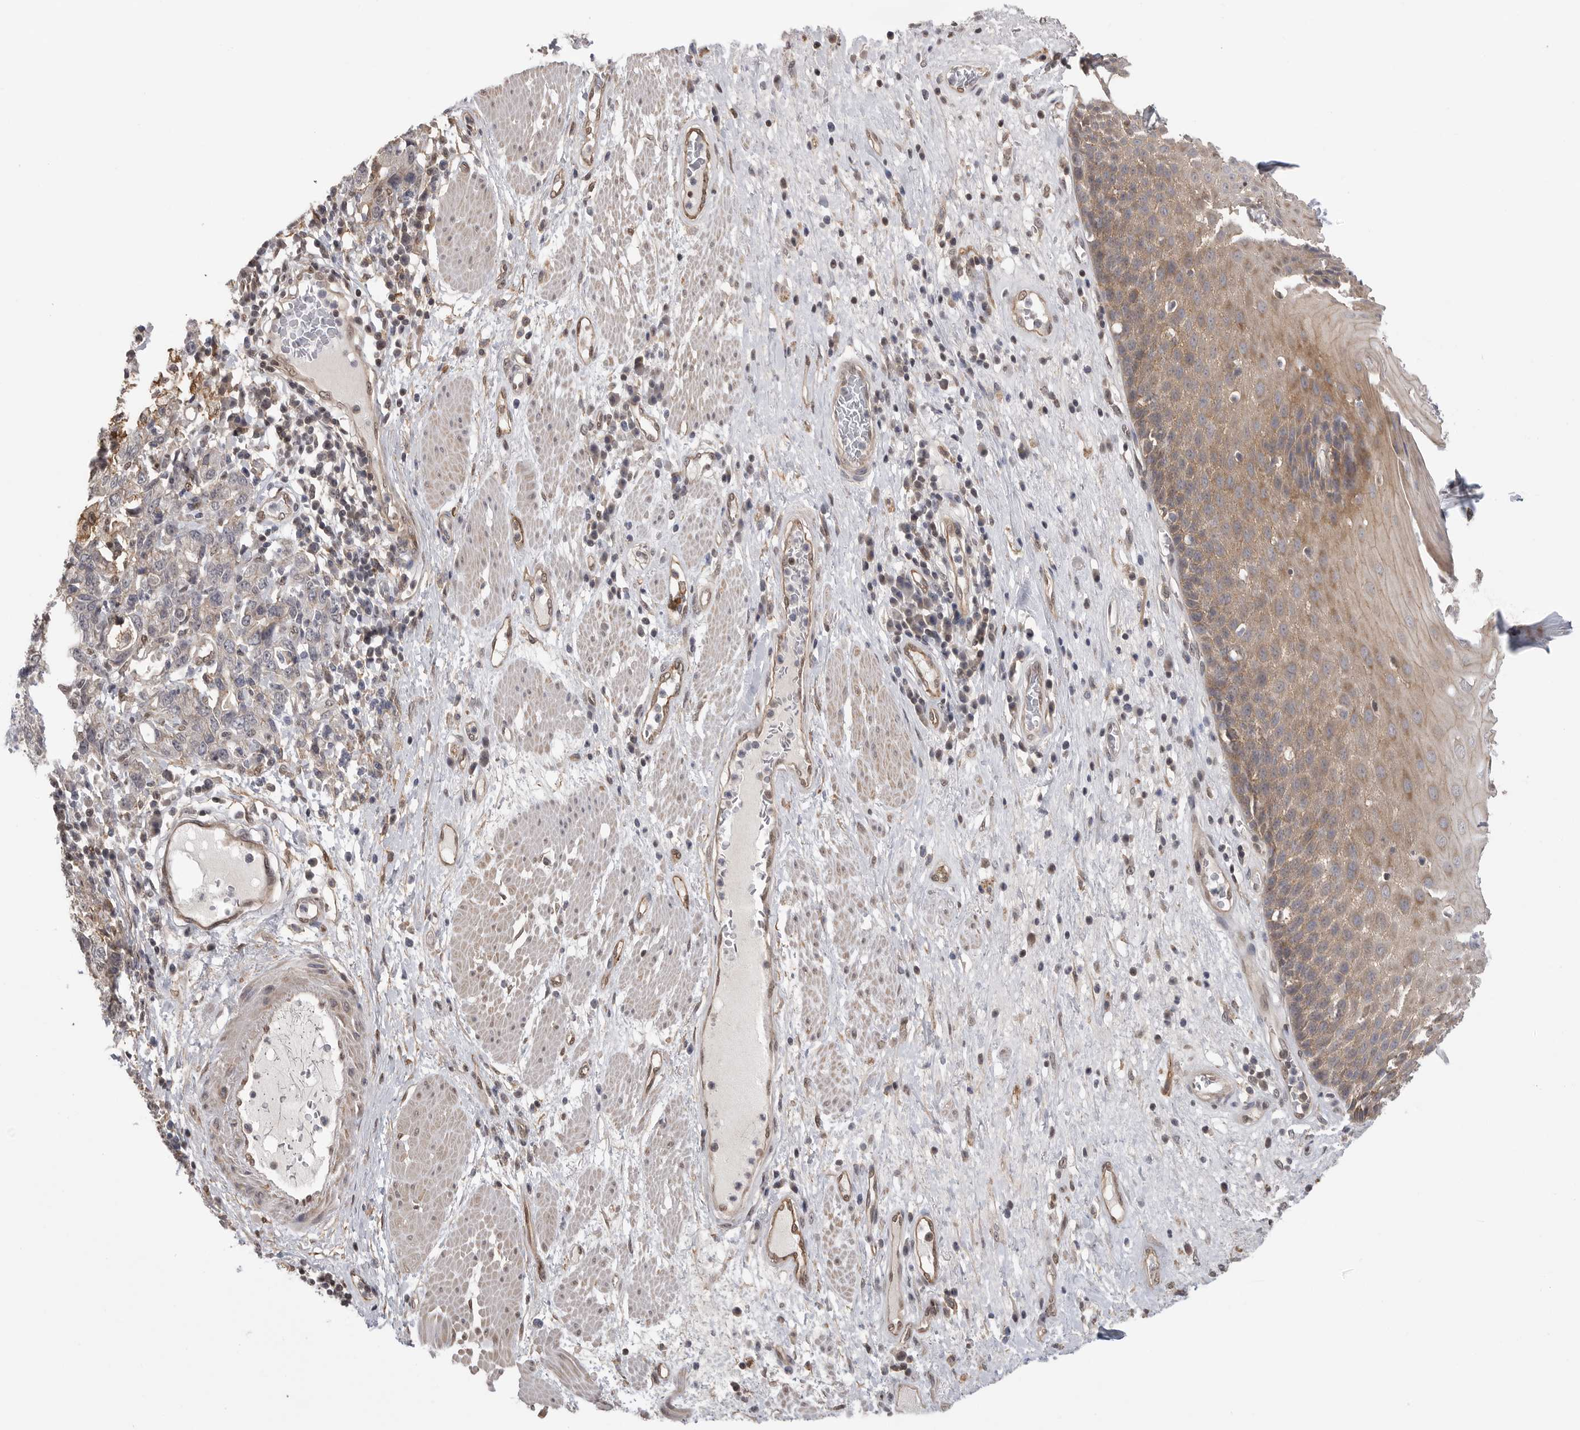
{"staining": {"intensity": "moderate", "quantity": ">75%", "location": "cytoplasmic/membranous"}, "tissue": "esophagus", "cell_type": "Squamous epithelial cells", "image_type": "normal", "snomed": [{"axis": "morphology", "description": "Normal tissue, NOS"}, {"axis": "morphology", "description": "Adenocarcinoma, NOS"}, {"axis": "topography", "description": "Esophagus"}], "caption": "DAB immunohistochemical staining of unremarkable human esophagus exhibits moderate cytoplasmic/membranous protein positivity in about >75% of squamous epithelial cells. (Brightfield microscopy of DAB IHC at high magnification).", "gene": "NECTIN1", "patient": {"sex": "male", "age": 62}}